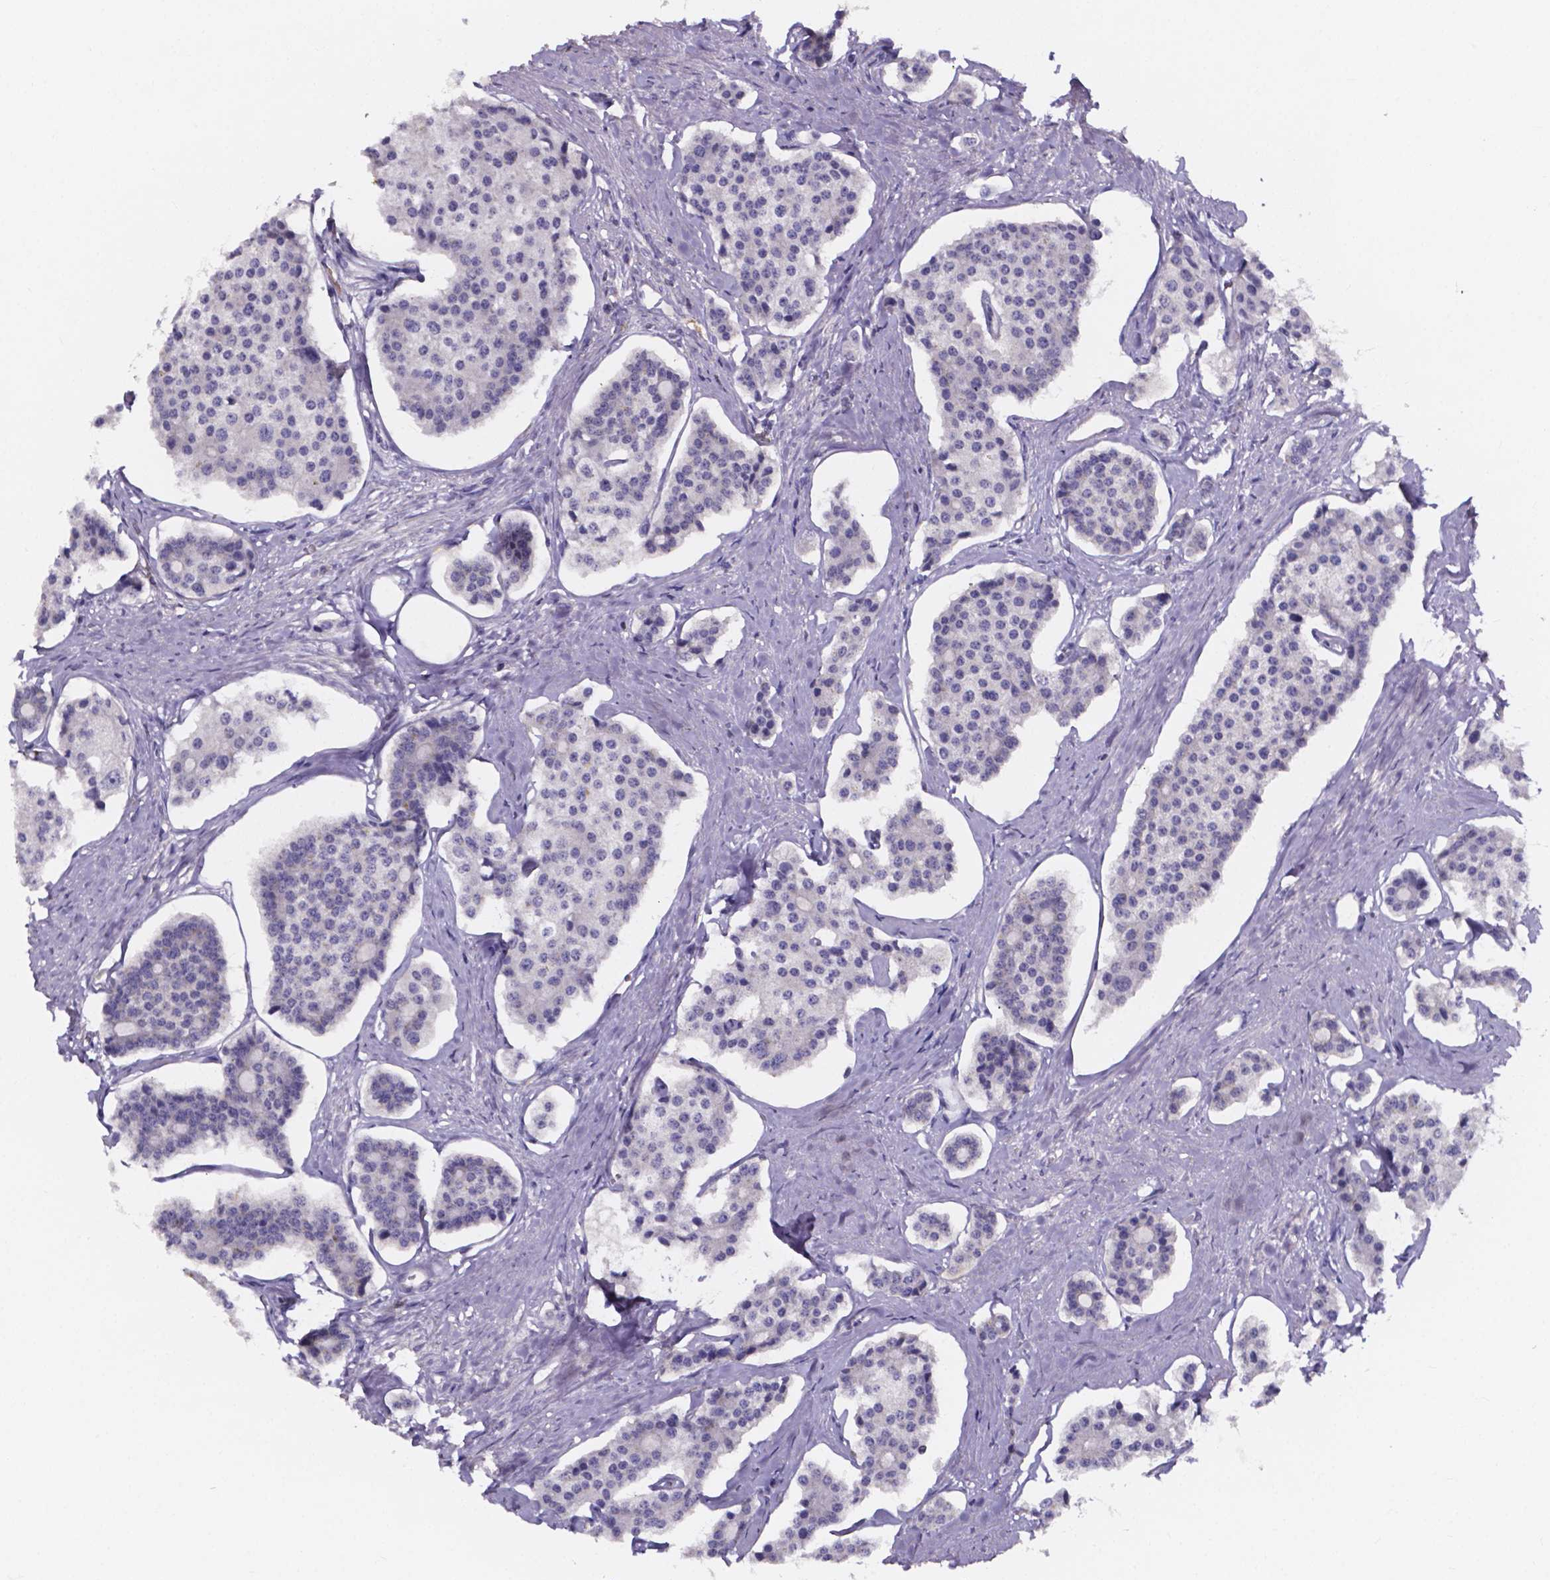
{"staining": {"intensity": "negative", "quantity": "none", "location": "none"}, "tissue": "carcinoid", "cell_type": "Tumor cells", "image_type": "cancer", "snomed": [{"axis": "morphology", "description": "Carcinoid, malignant, NOS"}, {"axis": "topography", "description": "Small intestine"}], "caption": "Immunohistochemical staining of carcinoid (malignant) reveals no significant expression in tumor cells.", "gene": "SPOCD1", "patient": {"sex": "female", "age": 65}}